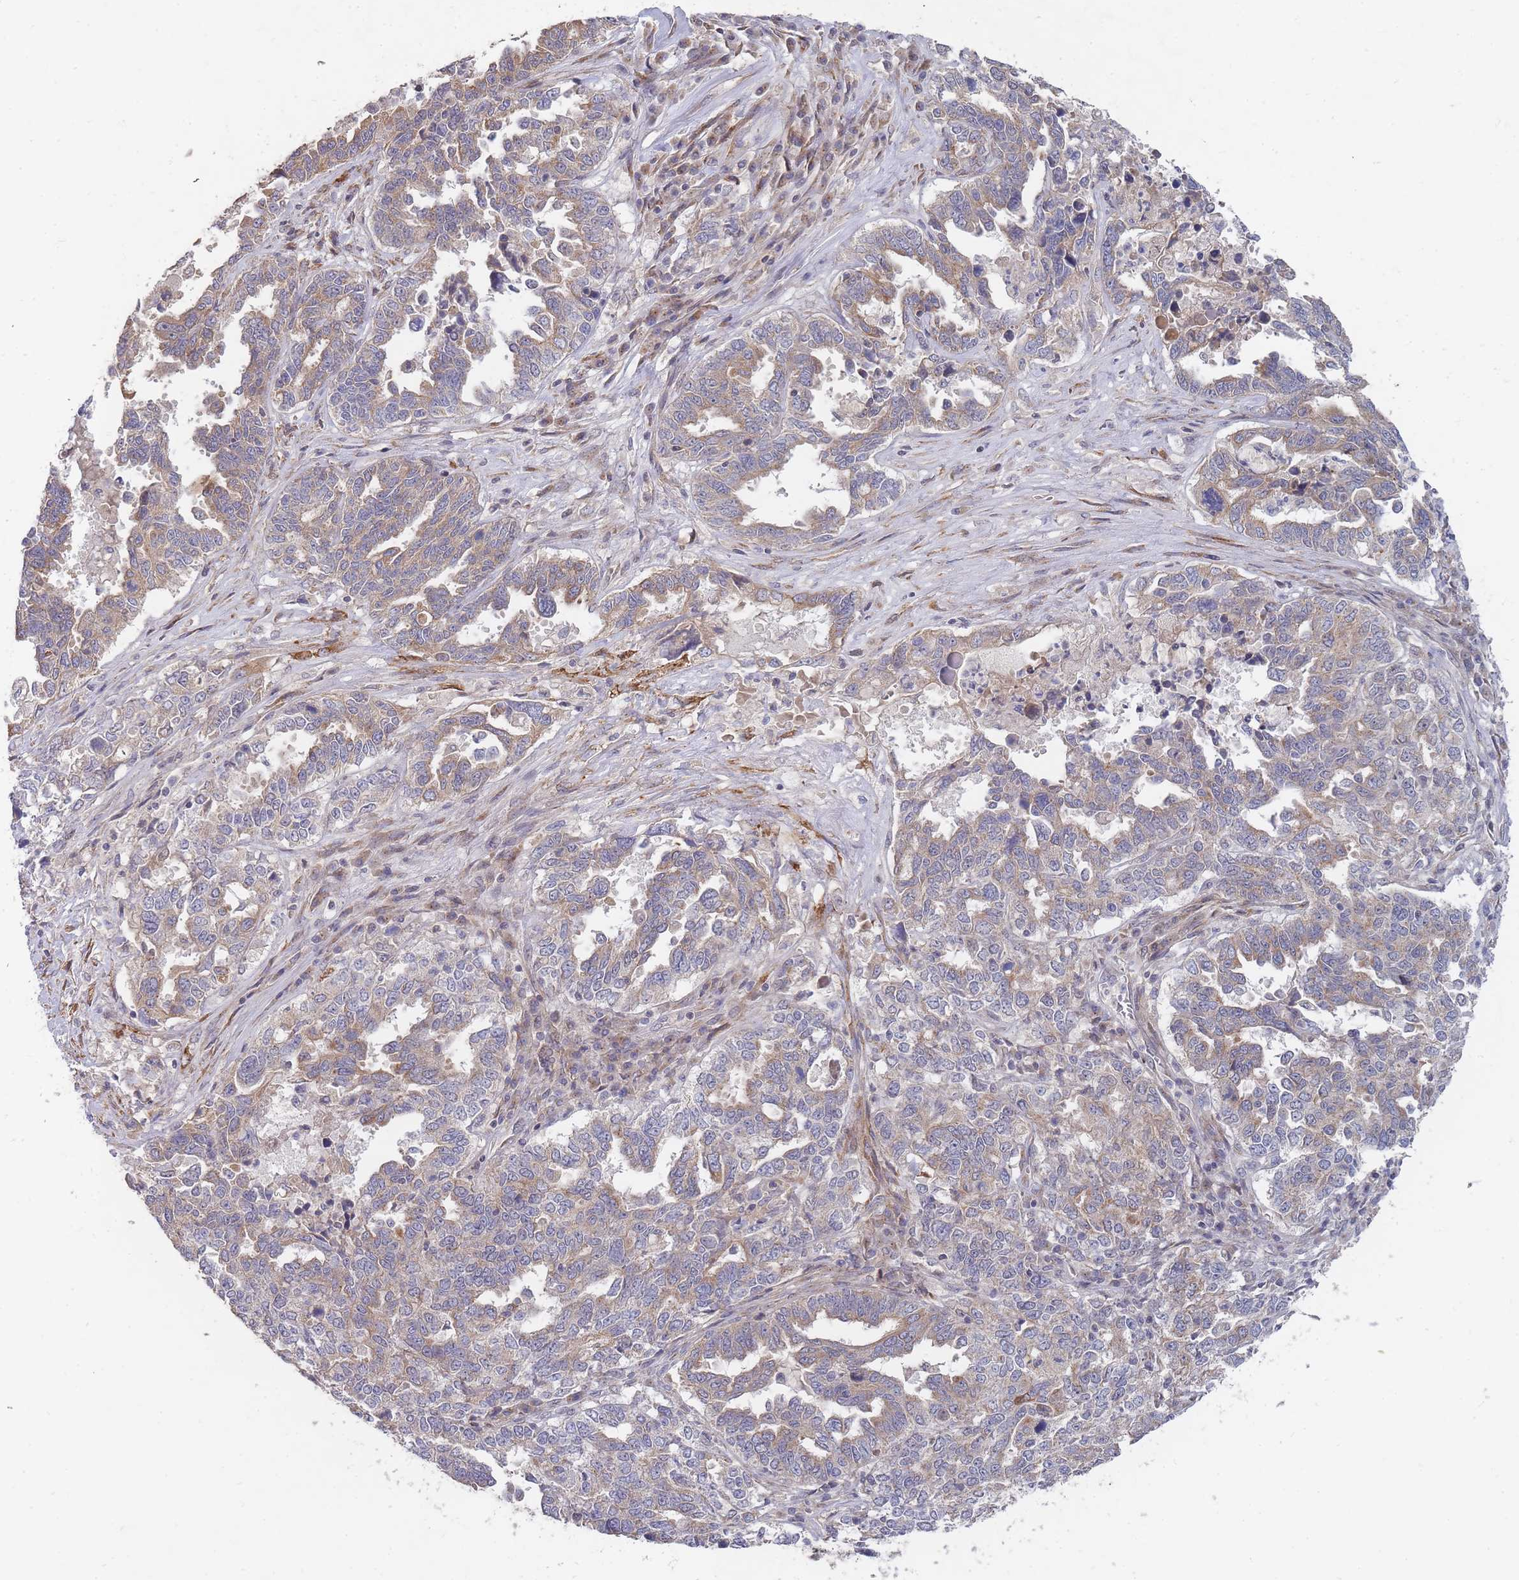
{"staining": {"intensity": "moderate", "quantity": "25%-75%", "location": "cytoplasmic/membranous"}, "tissue": "ovarian cancer", "cell_type": "Tumor cells", "image_type": "cancer", "snomed": [{"axis": "morphology", "description": "Carcinoma, endometroid"}, {"axis": "topography", "description": "Ovary"}], "caption": "A photomicrograph of ovarian cancer stained for a protein shows moderate cytoplasmic/membranous brown staining in tumor cells.", "gene": "SLC35F5", "patient": {"sex": "female", "age": 62}}